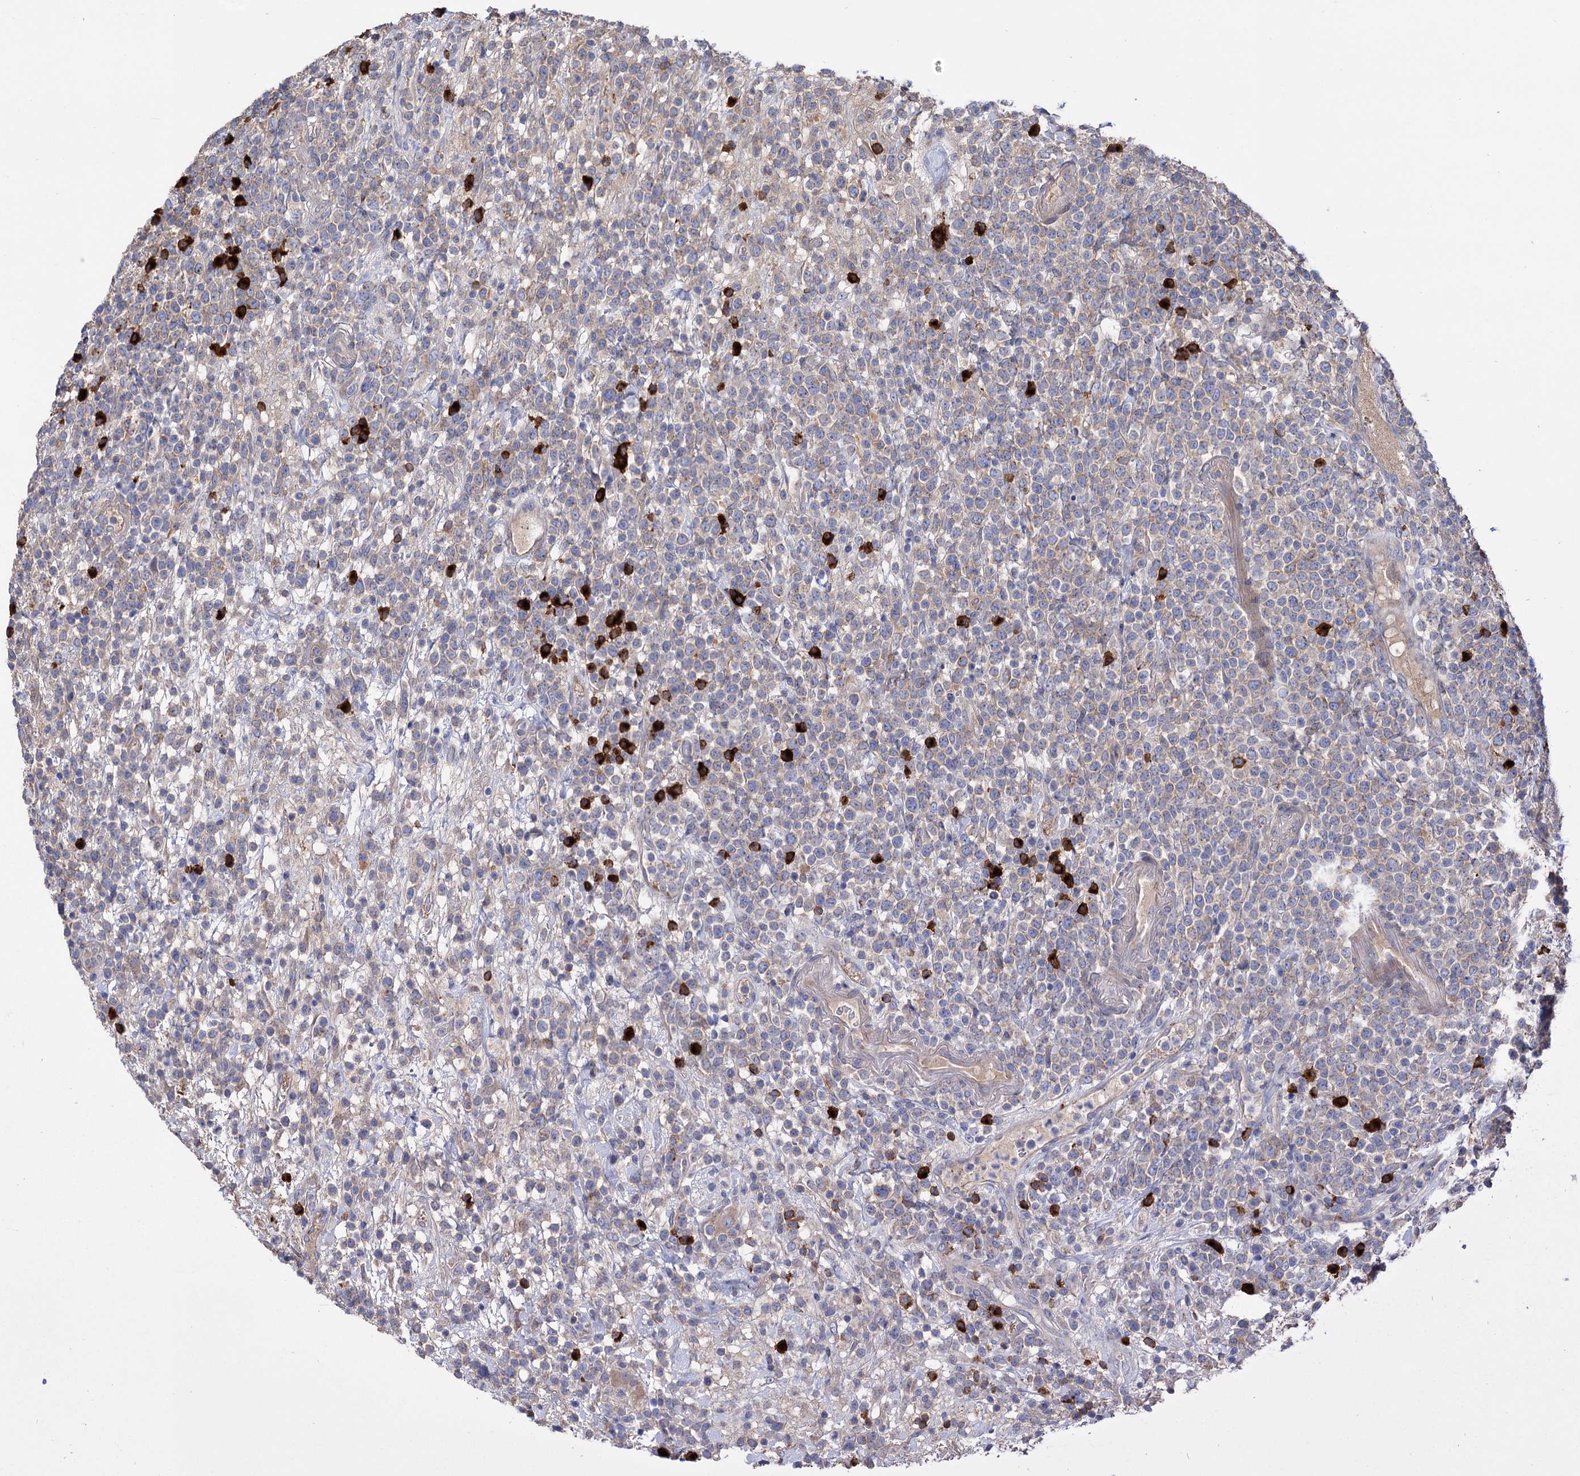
{"staining": {"intensity": "negative", "quantity": "none", "location": "none"}, "tissue": "lymphoma", "cell_type": "Tumor cells", "image_type": "cancer", "snomed": [{"axis": "morphology", "description": "Malignant lymphoma, non-Hodgkin's type, High grade"}, {"axis": "topography", "description": "Colon"}], "caption": "IHC image of high-grade malignant lymphoma, non-Hodgkin's type stained for a protein (brown), which displays no expression in tumor cells.", "gene": "BBS4", "patient": {"sex": "female", "age": 53}}